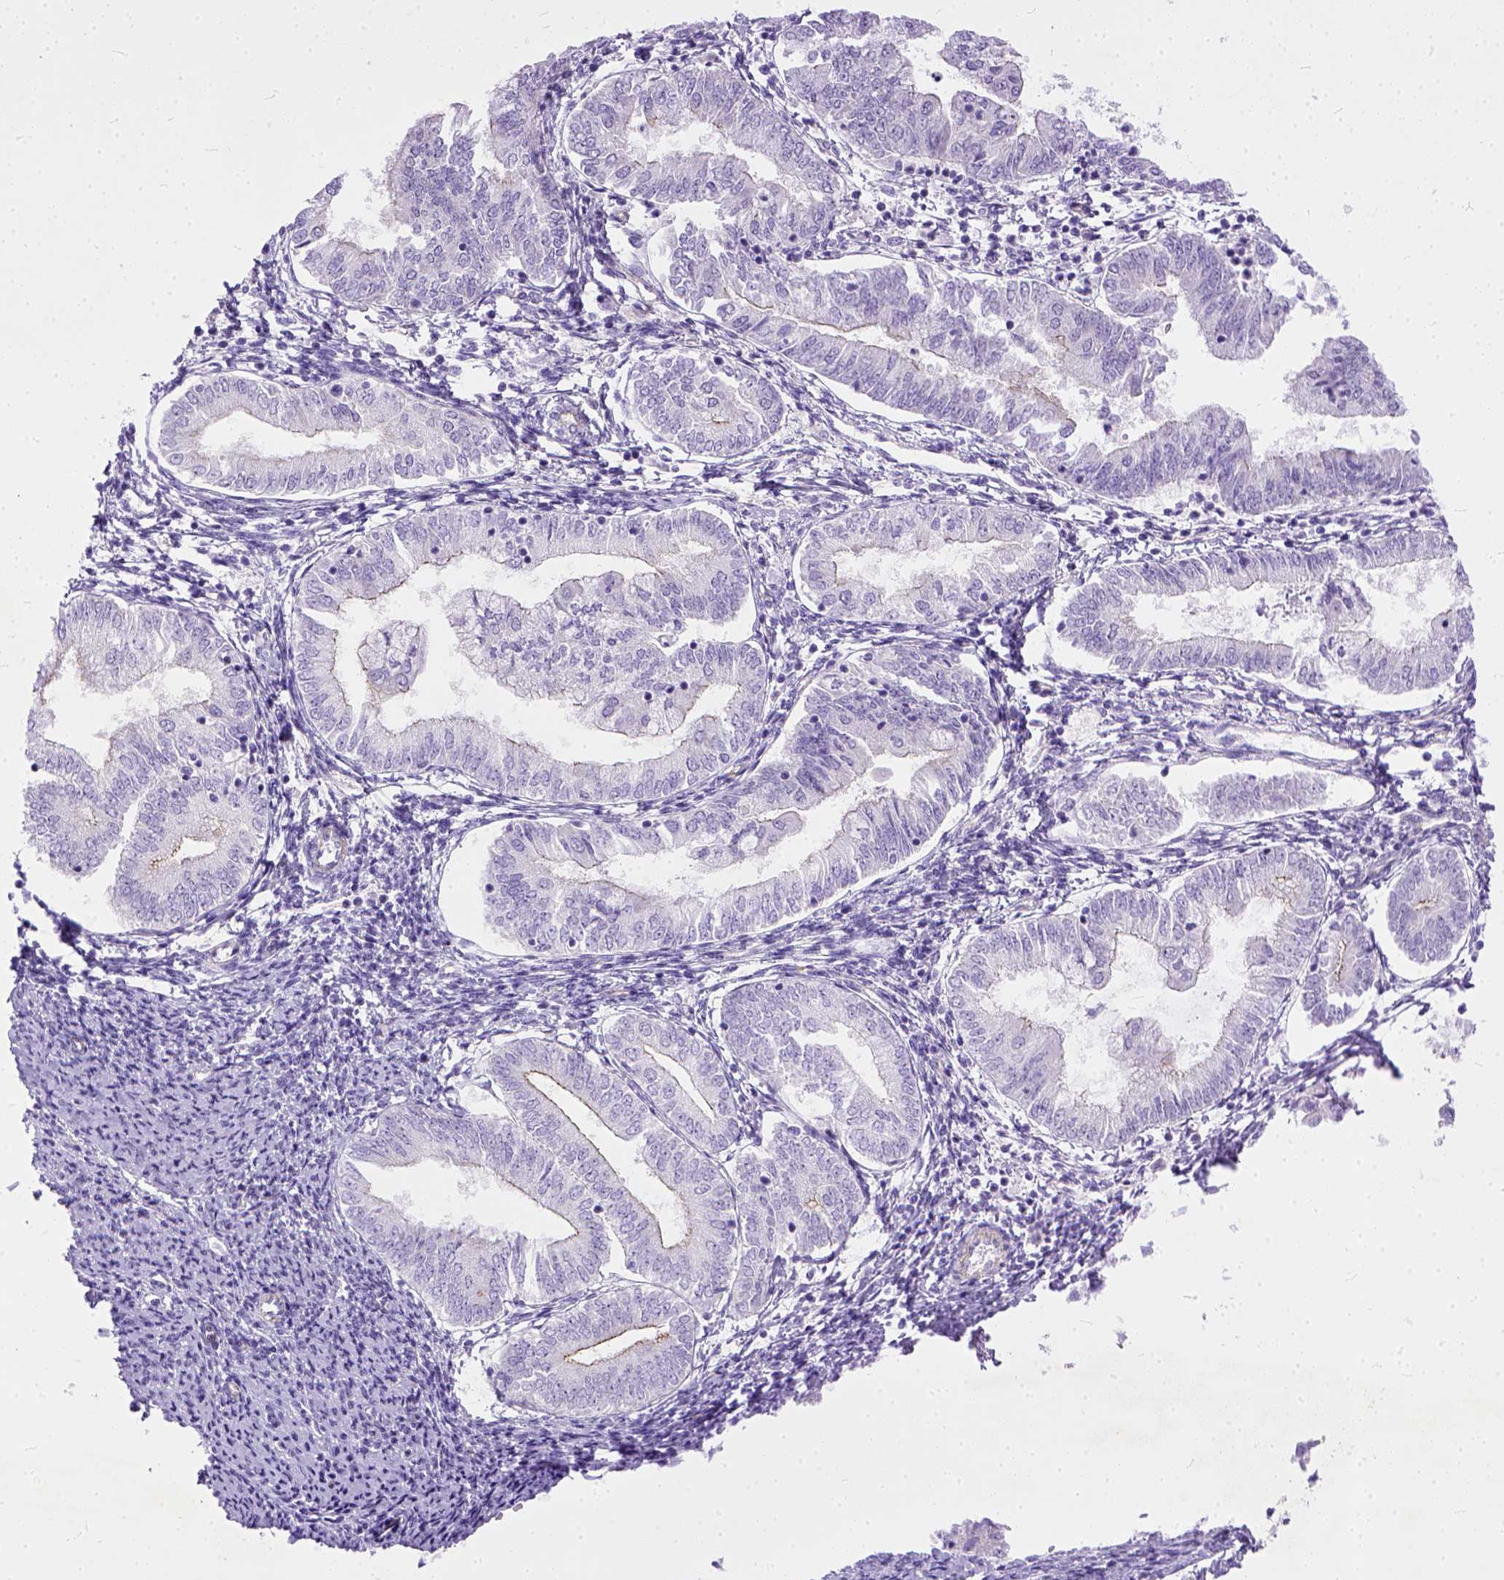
{"staining": {"intensity": "negative", "quantity": "none", "location": "none"}, "tissue": "endometrial cancer", "cell_type": "Tumor cells", "image_type": "cancer", "snomed": [{"axis": "morphology", "description": "Adenocarcinoma, NOS"}, {"axis": "topography", "description": "Endometrium"}], "caption": "Tumor cells show no significant staining in endometrial cancer (adenocarcinoma).", "gene": "ADGRF1", "patient": {"sex": "female", "age": 55}}